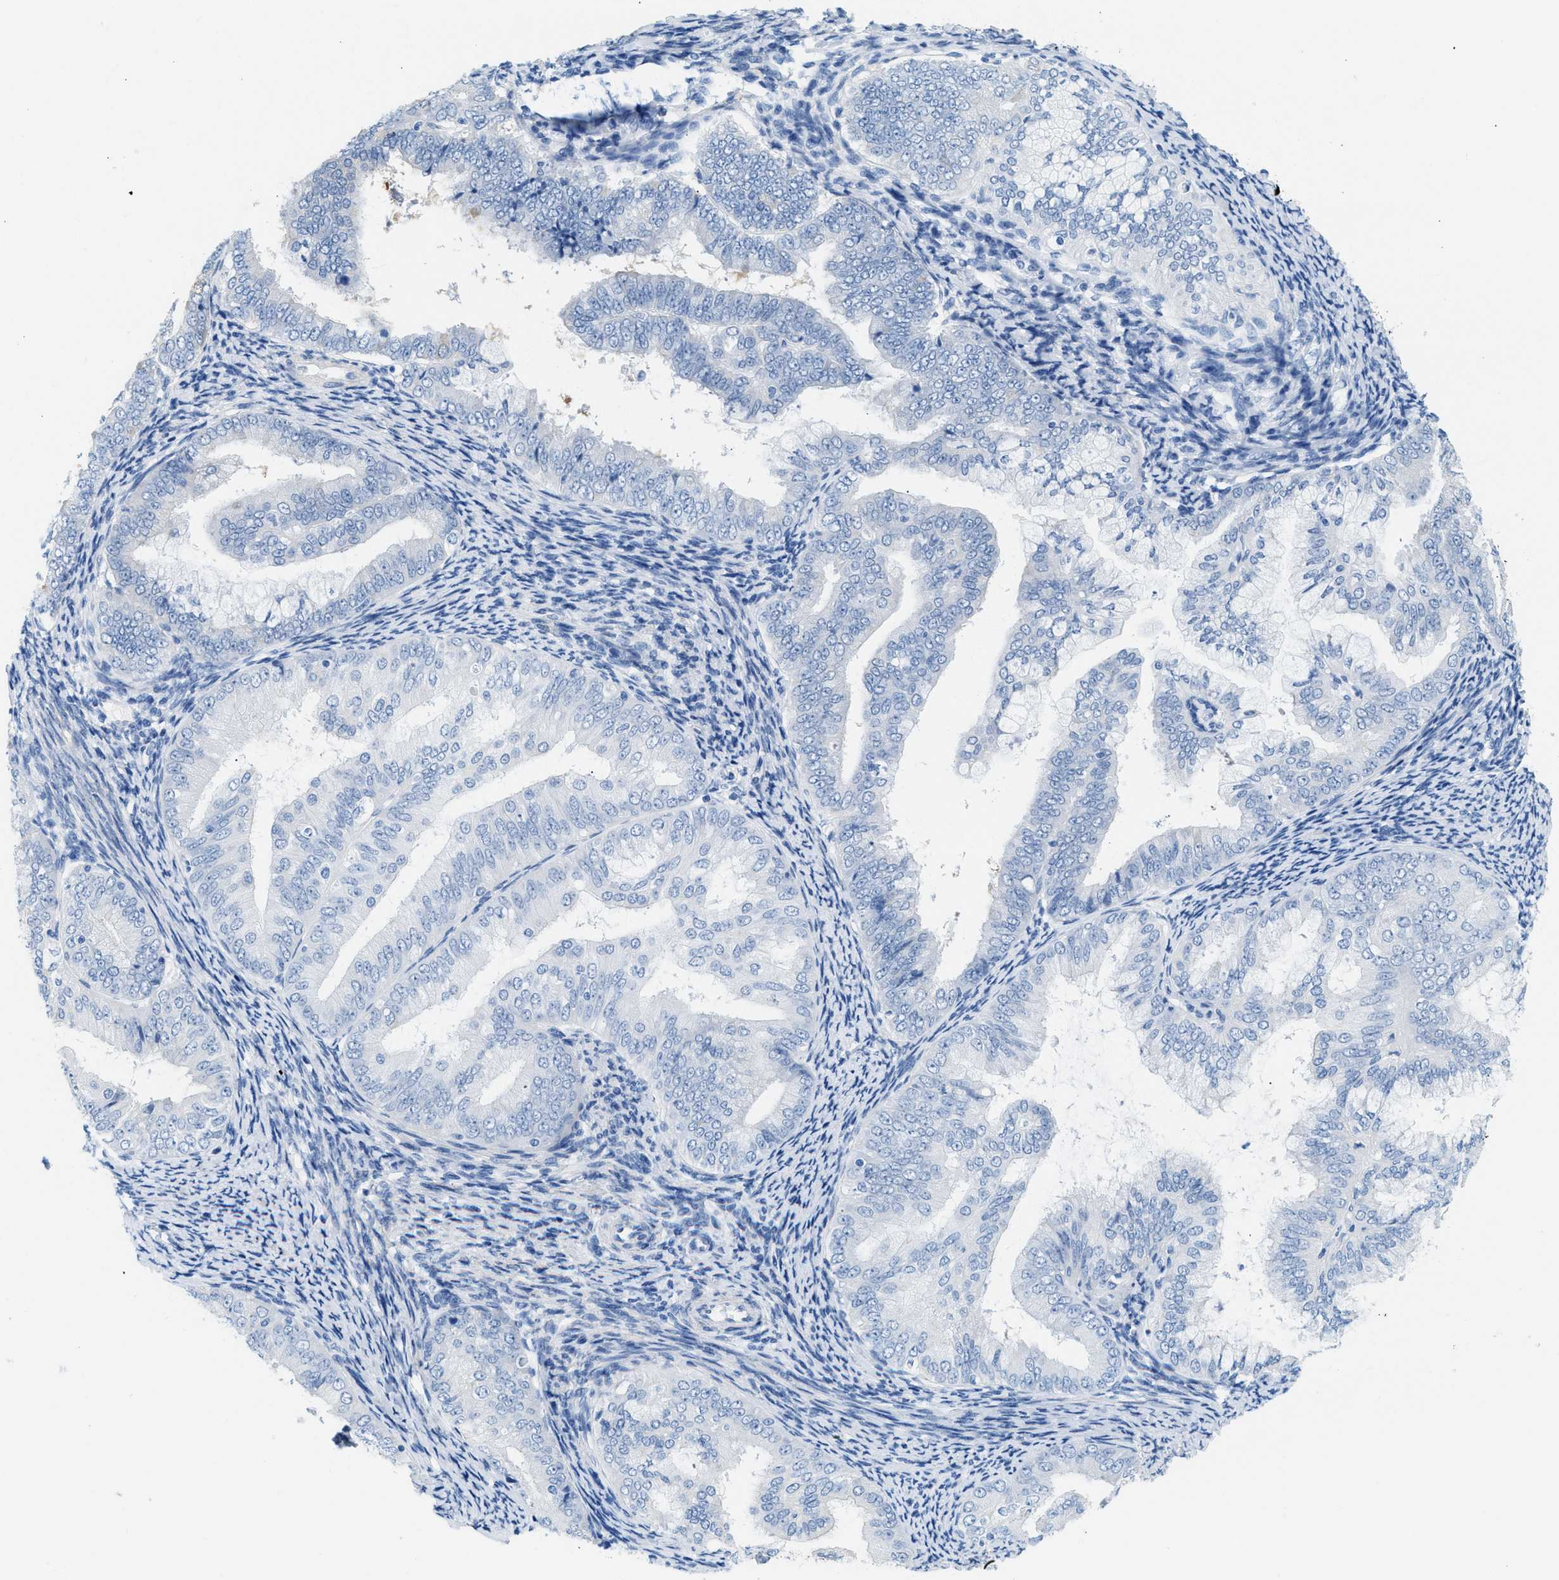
{"staining": {"intensity": "negative", "quantity": "none", "location": "none"}, "tissue": "endometrial cancer", "cell_type": "Tumor cells", "image_type": "cancer", "snomed": [{"axis": "morphology", "description": "Adenocarcinoma, NOS"}, {"axis": "topography", "description": "Endometrium"}], "caption": "Immunohistochemical staining of human endometrial adenocarcinoma displays no significant staining in tumor cells.", "gene": "SPAM1", "patient": {"sex": "female", "age": 63}}